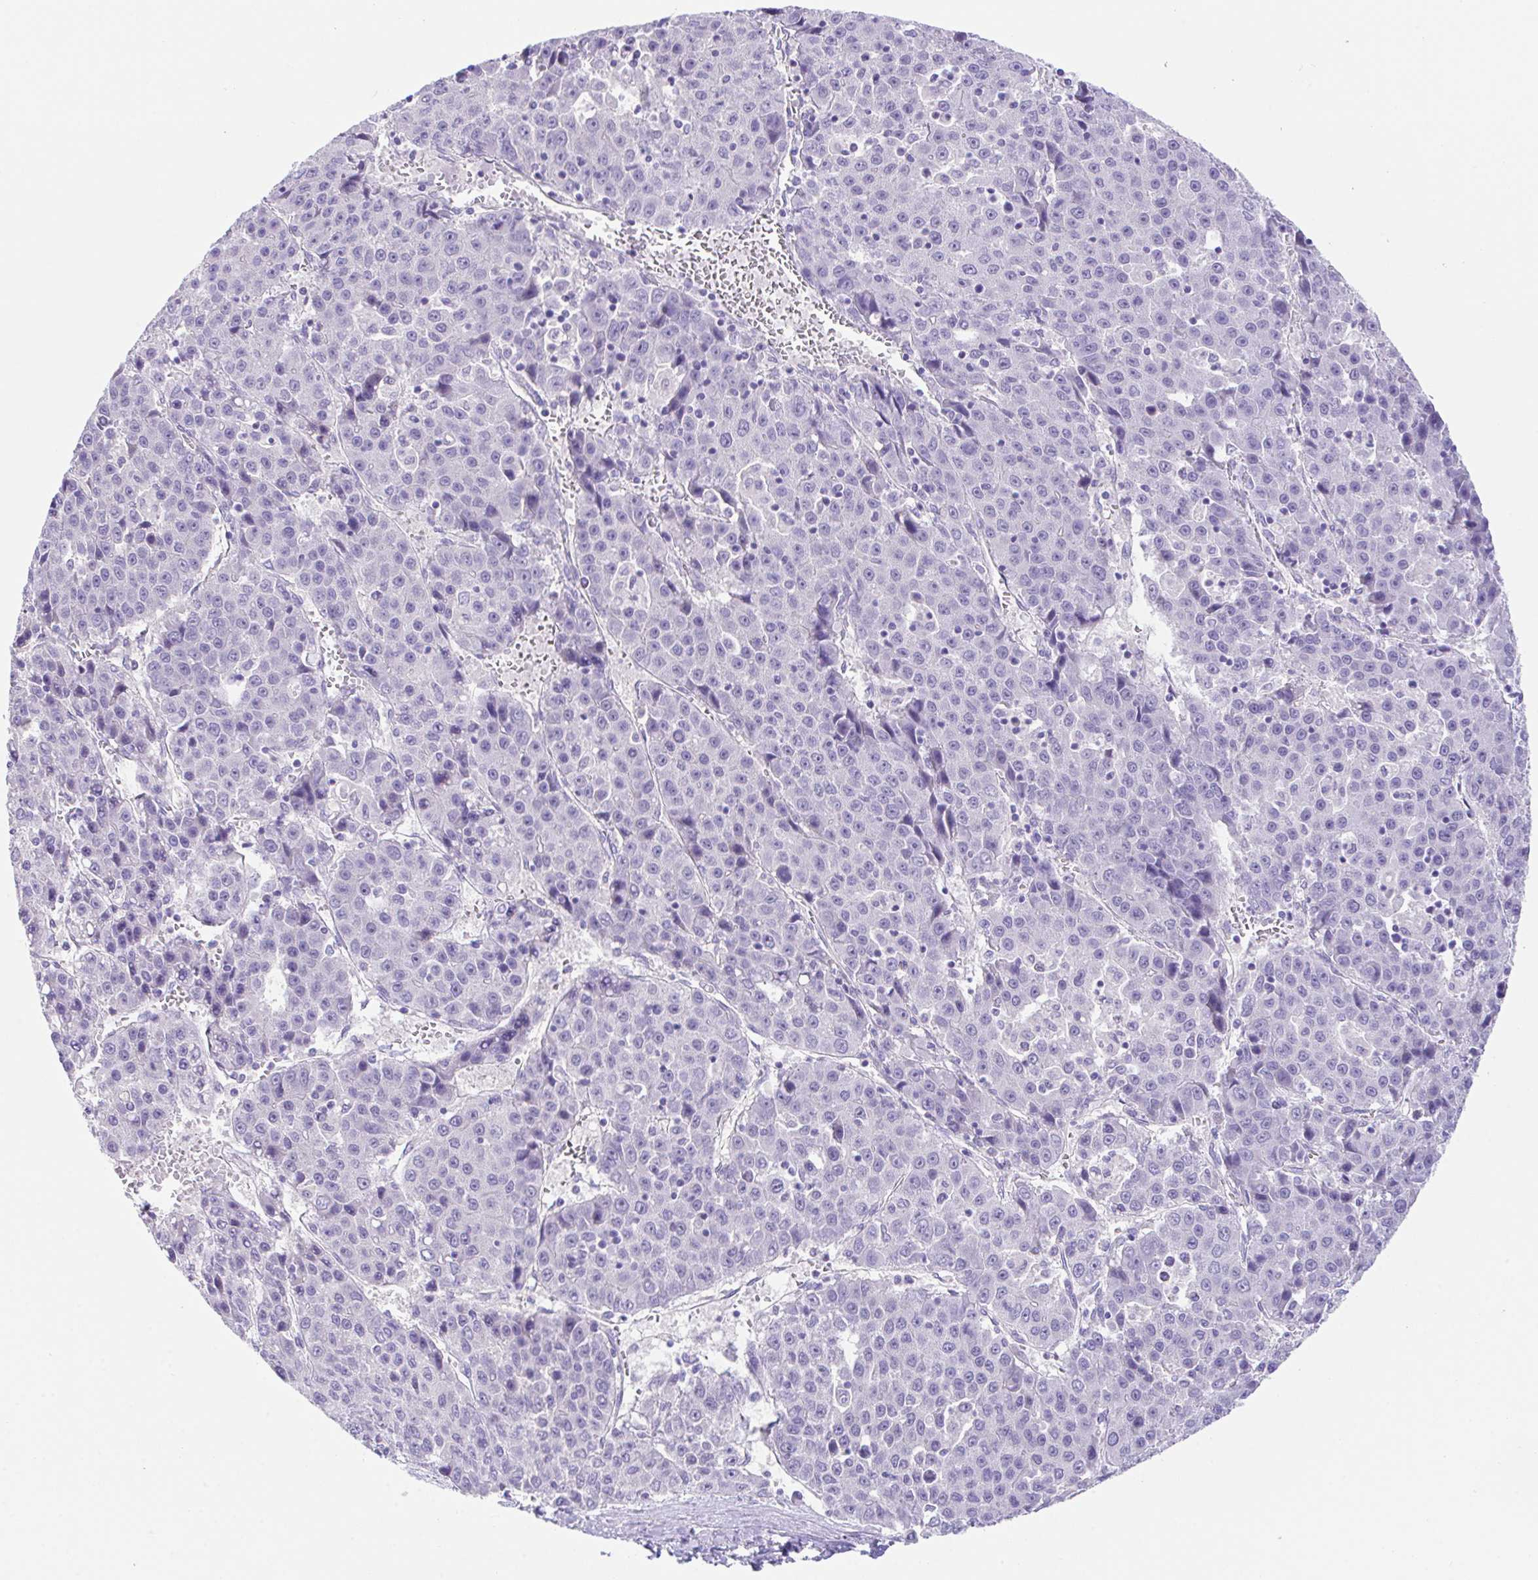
{"staining": {"intensity": "negative", "quantity": "none", "location": "none"}, "tissue": "liver cancer", "cell_type": "Tumor cells", "image_type": "cancer", "snomed": [{"axis": "morphology", "description": "Carcinoma, Hepatocellular, NOS"}, {"axis": "topography", "description": "Liver"}], "caption": "Tumor cells show no significant staining in liver hepatocellular carcinoma.", "gene": "HACD4", "patient": {"sex": "female", "age": 53}}